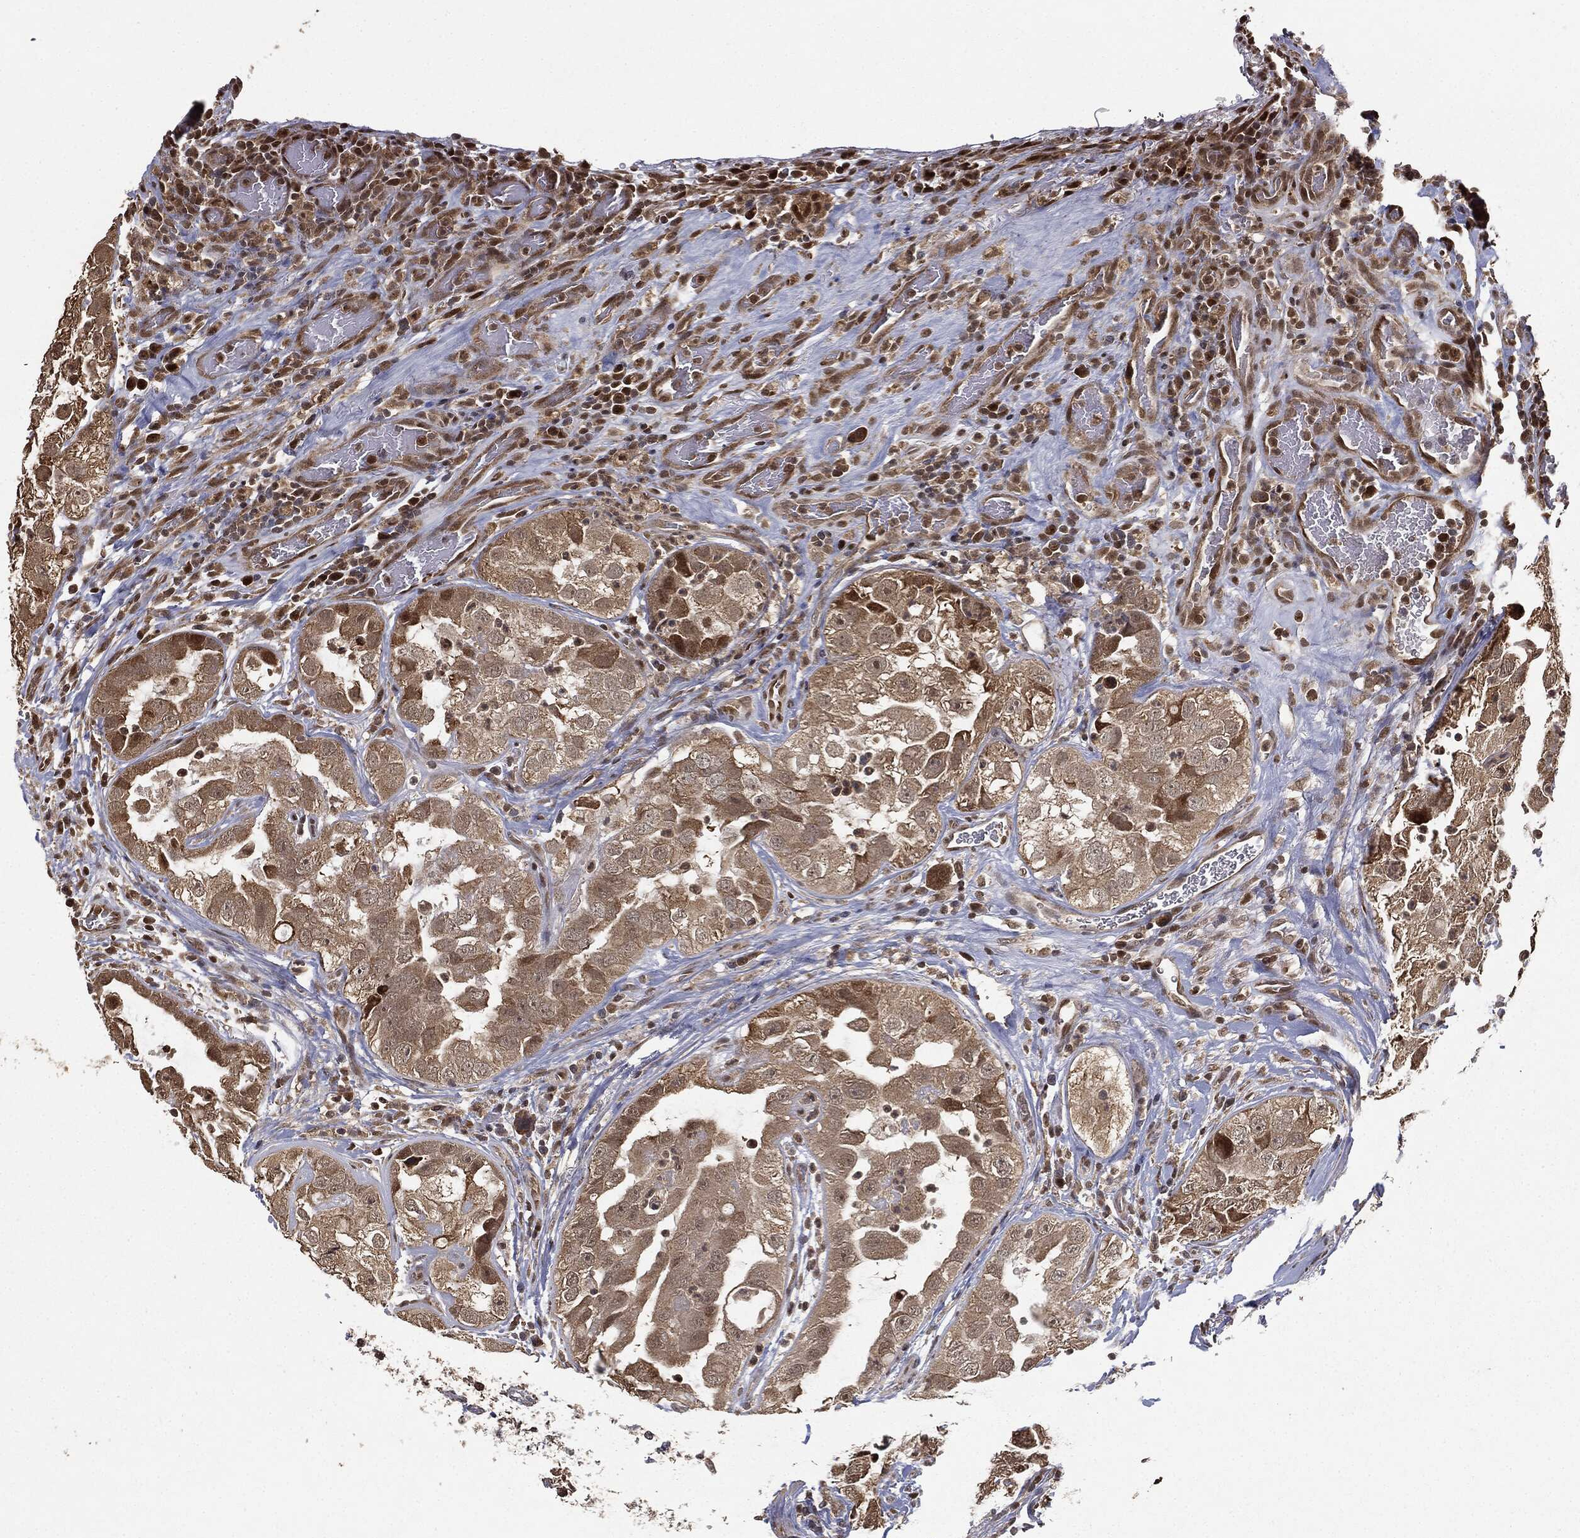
{"staining": {"intensity": "moderate", "quantity": ">75%", "location": "cytoplasmic/membranous"}, "tissue": "urothelial cancer", "cell_type": "Tumor cells", "image_type": "cancer", "snomed": [{"axis": "morphology", "description": "Urothelial carcinoma, High grade"}, {"axis": "topography", "description": "Urinary bladder"}], "caption": "IHC of human urothelial carcinoma (high-grade) displays medium levels of moderate cytoplasmic/membranous expression in about >75% of tumor cells.", "gene": "ZNHIT6", "patient": {"sex": "female", "age": 41}}